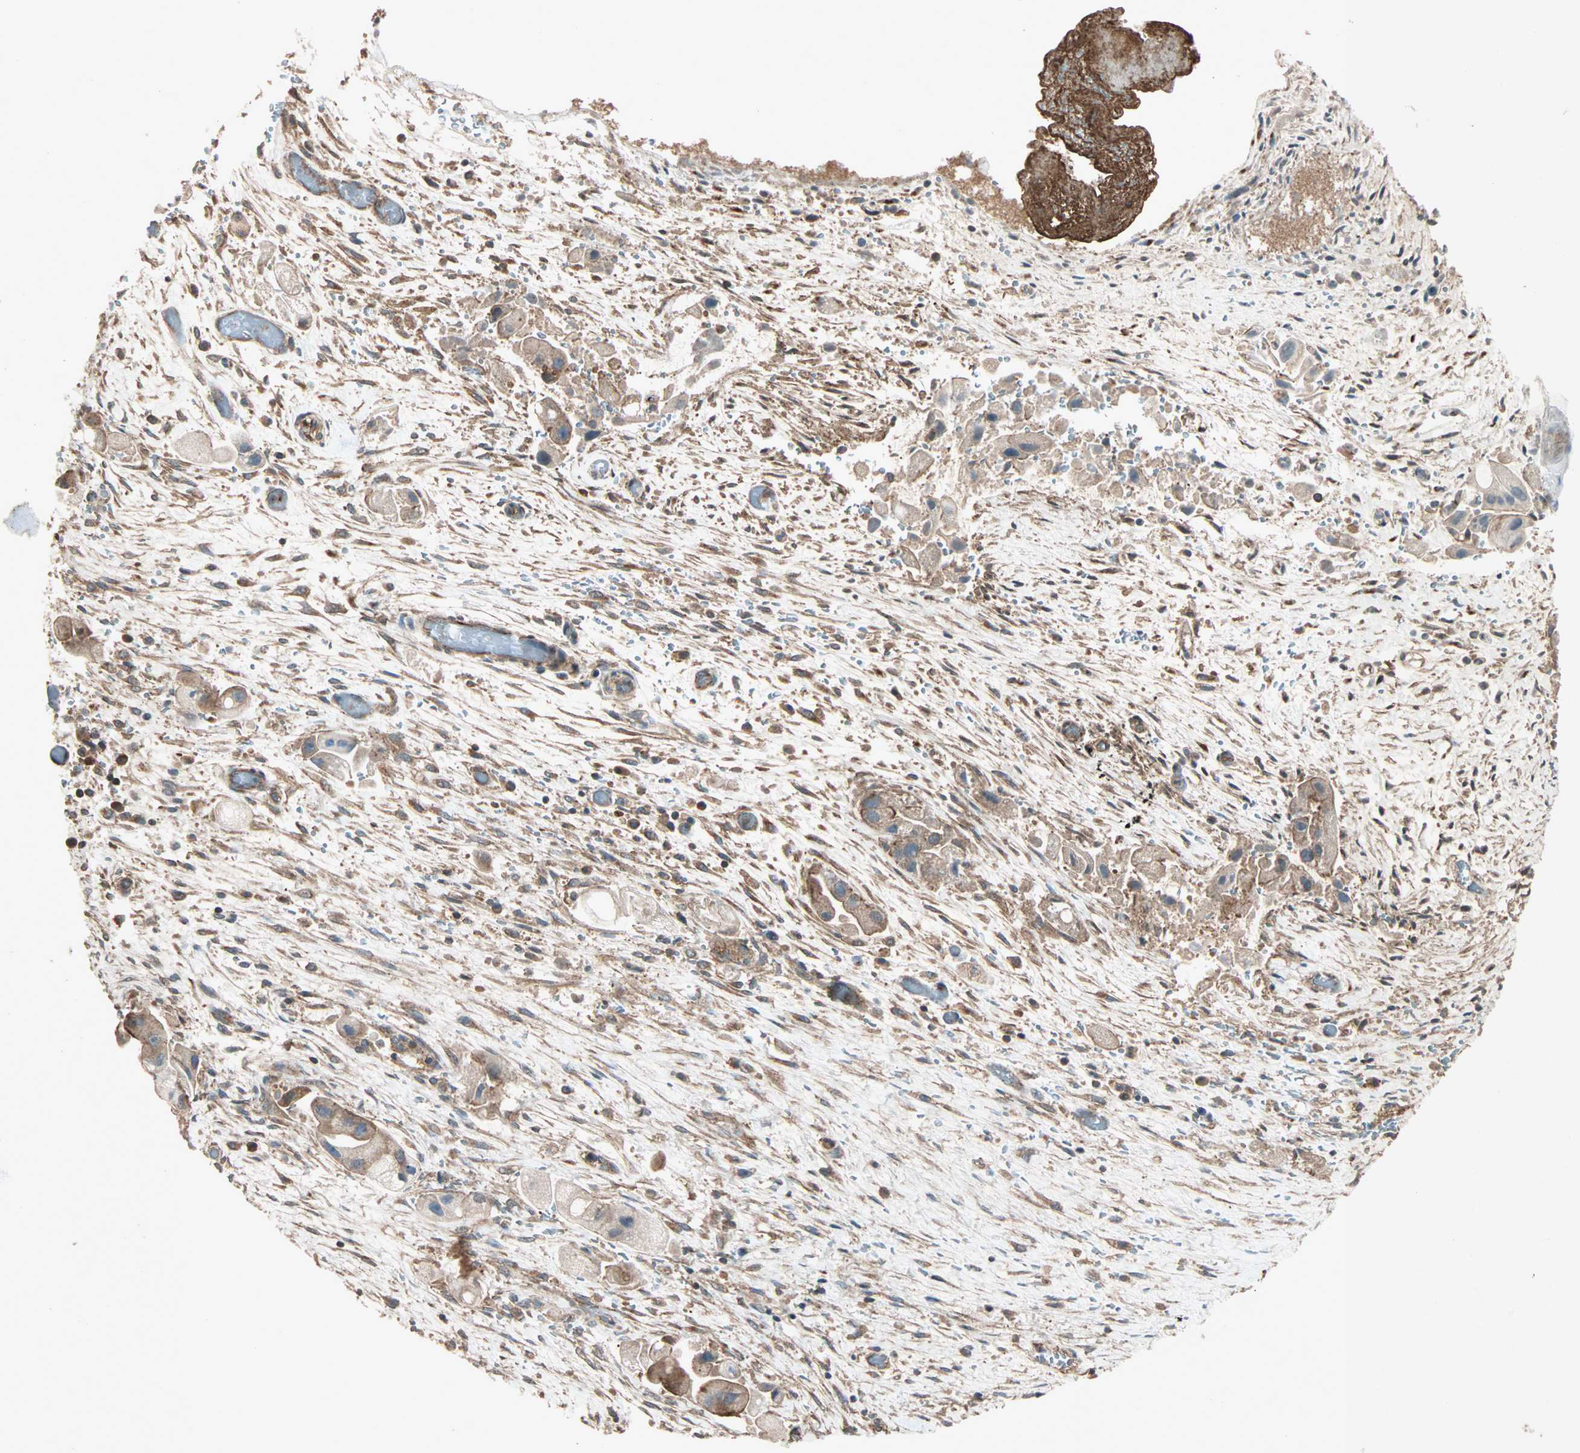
{"staining": {"intensity": "moderate", "quantity": "25%-75%", "location": "cytoplasmic/membranous"}, "tissue": "liver cancer", "cell_type": "Tumor cells", "image_type": "cancer", "snomed": [{"axis": "morphology", "description": "Normal tissue, NOS"}, {"axis": "morphology", "description": "Cholangiocarcinoma"}, {"axis": "topography", "description": "Liver"}, {"axis": "topography", "description": "Peripheral nerve tissue"}], "caption": "A histopathology image of human liver cholangiocarcinoma stained for a protein shows moderate cytoplasmic/membranous brown staining in tumor cells.", "gene": "MAP3K21", "patient": {"sex": "male", "age": 50}}